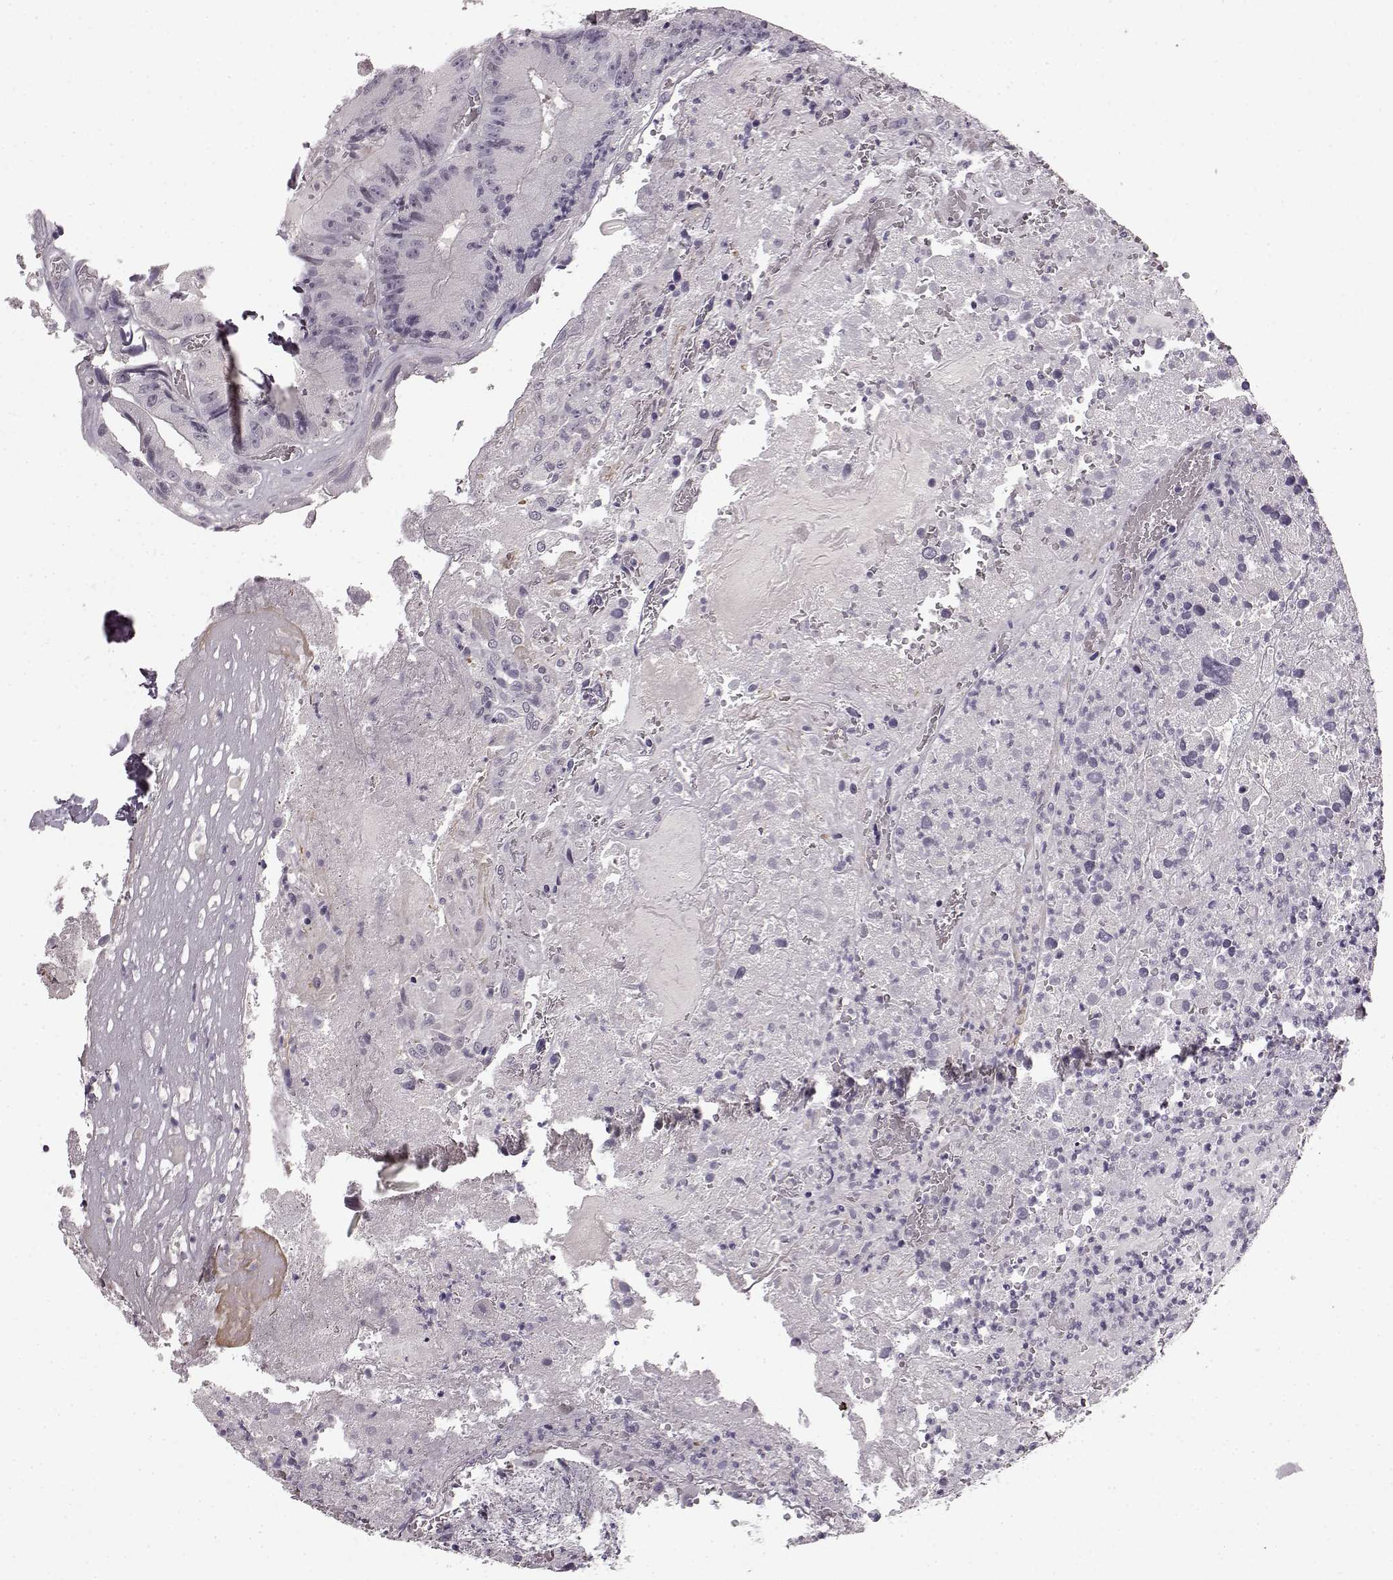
{"staining": {"intensity": "negative", "quantity": "none", "location": "none"}, "tissue": "colorectal cancer", "cell_type": "Tumor cells", "image_type": "cancer", "snomed": [{"axis": "morphology", "description": "Adenocarcinoma, NOS"}, {"axis": "topography", "description": "Colon"}], "caption": "Tumor cells show no significant staining in colorectal cancer (adenocarcinoma).", "gene": "SLCO3A1", "patient": {"sex": "female", "age": 86}}